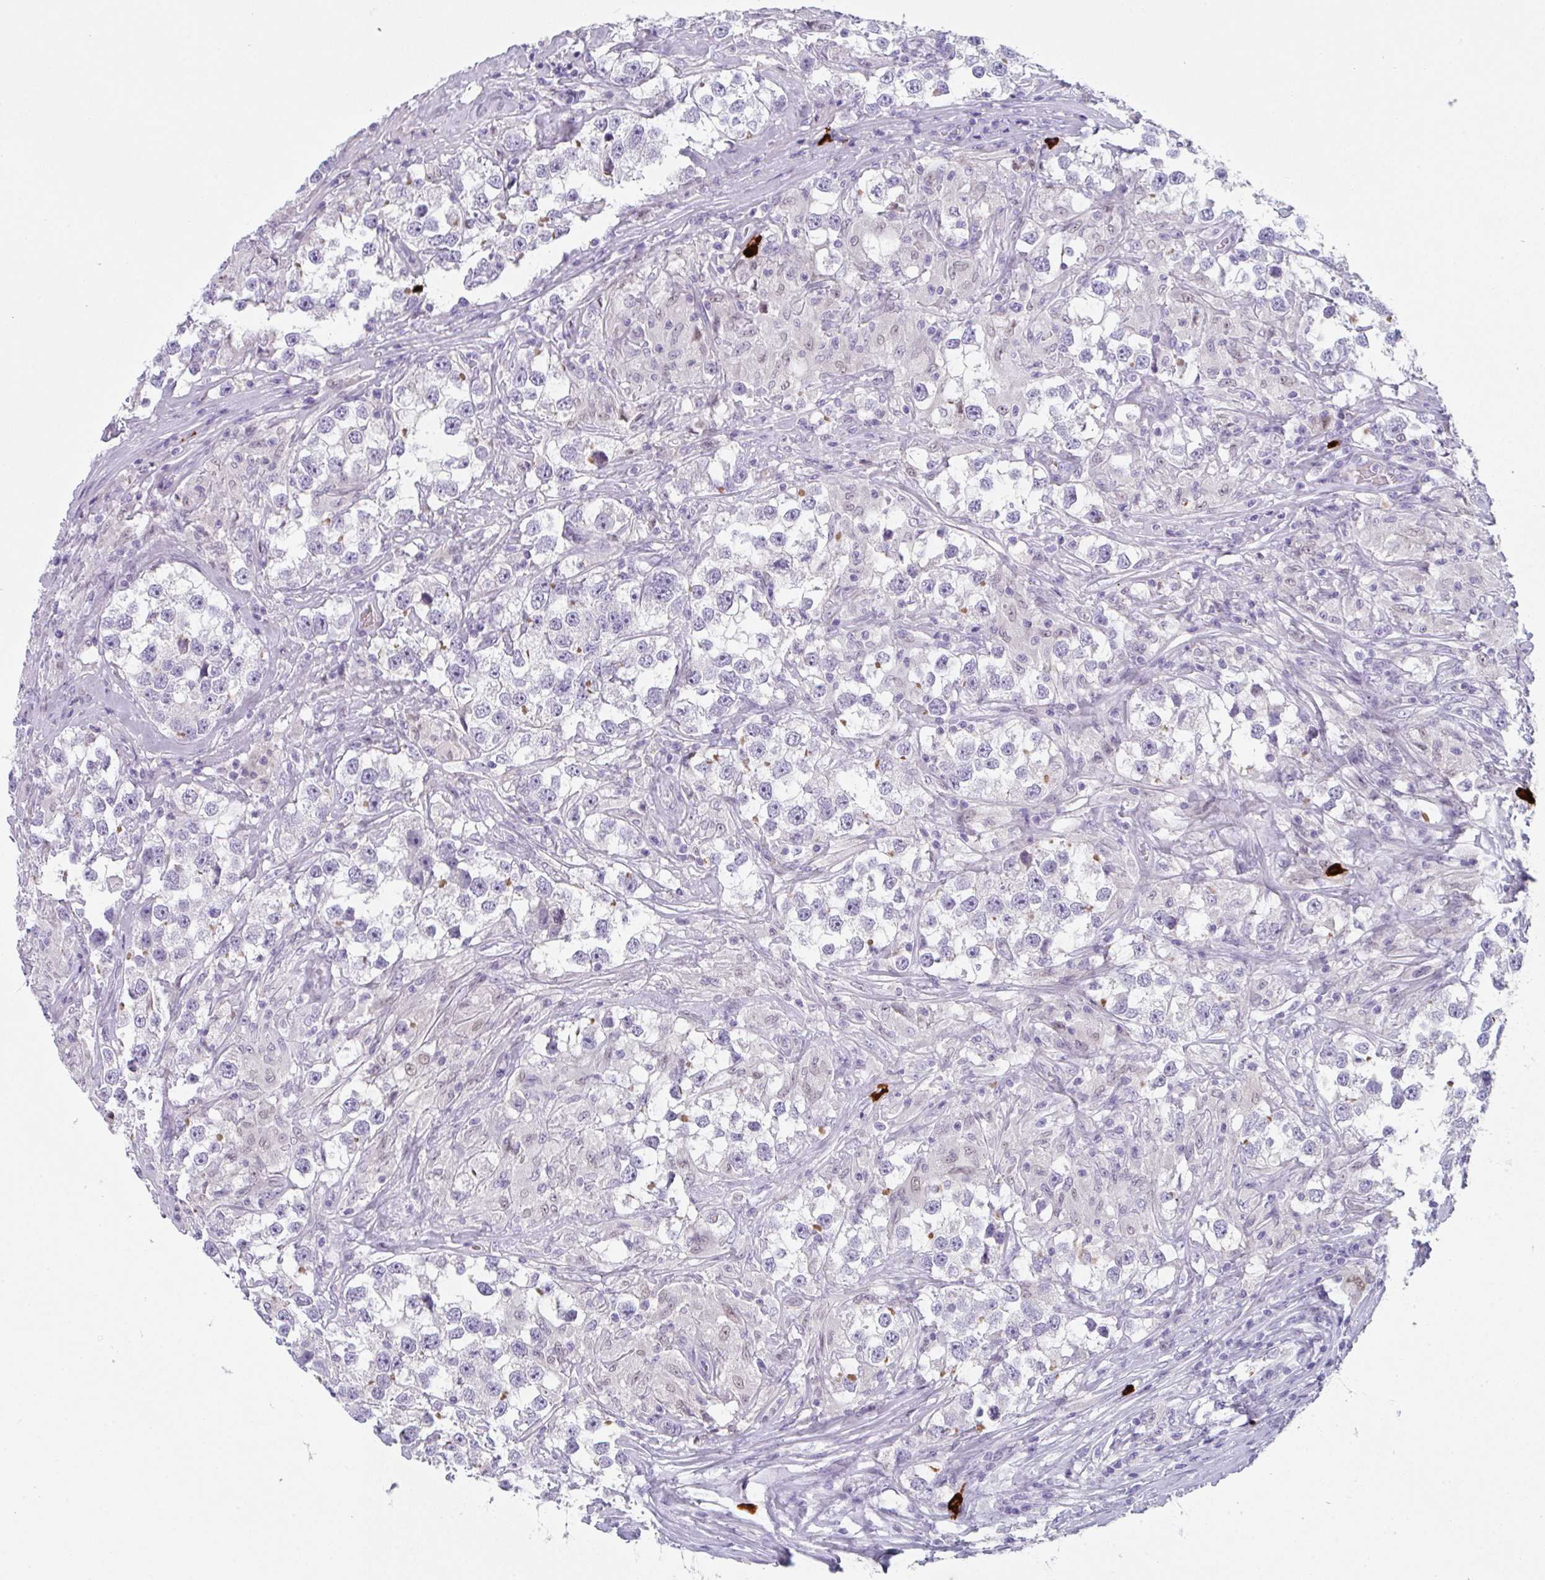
{"staining": {"intensity": "negative", "quantity": "none", "location": "none"}, "tissue": "testis cancer", "cell_type": "Tumor cells", "image_type": "cancer", "snomed": [{"axis": "morphology", "description": "Seminoma, NOS"}, {"axis": "topography", "description": "Testis"}], "caption": "This is an IHC micrograph of testis cancer. There is no staining in tumor cells.", "gene": "CACNA1S", "patient": {"sex": "male", "age": 46}}